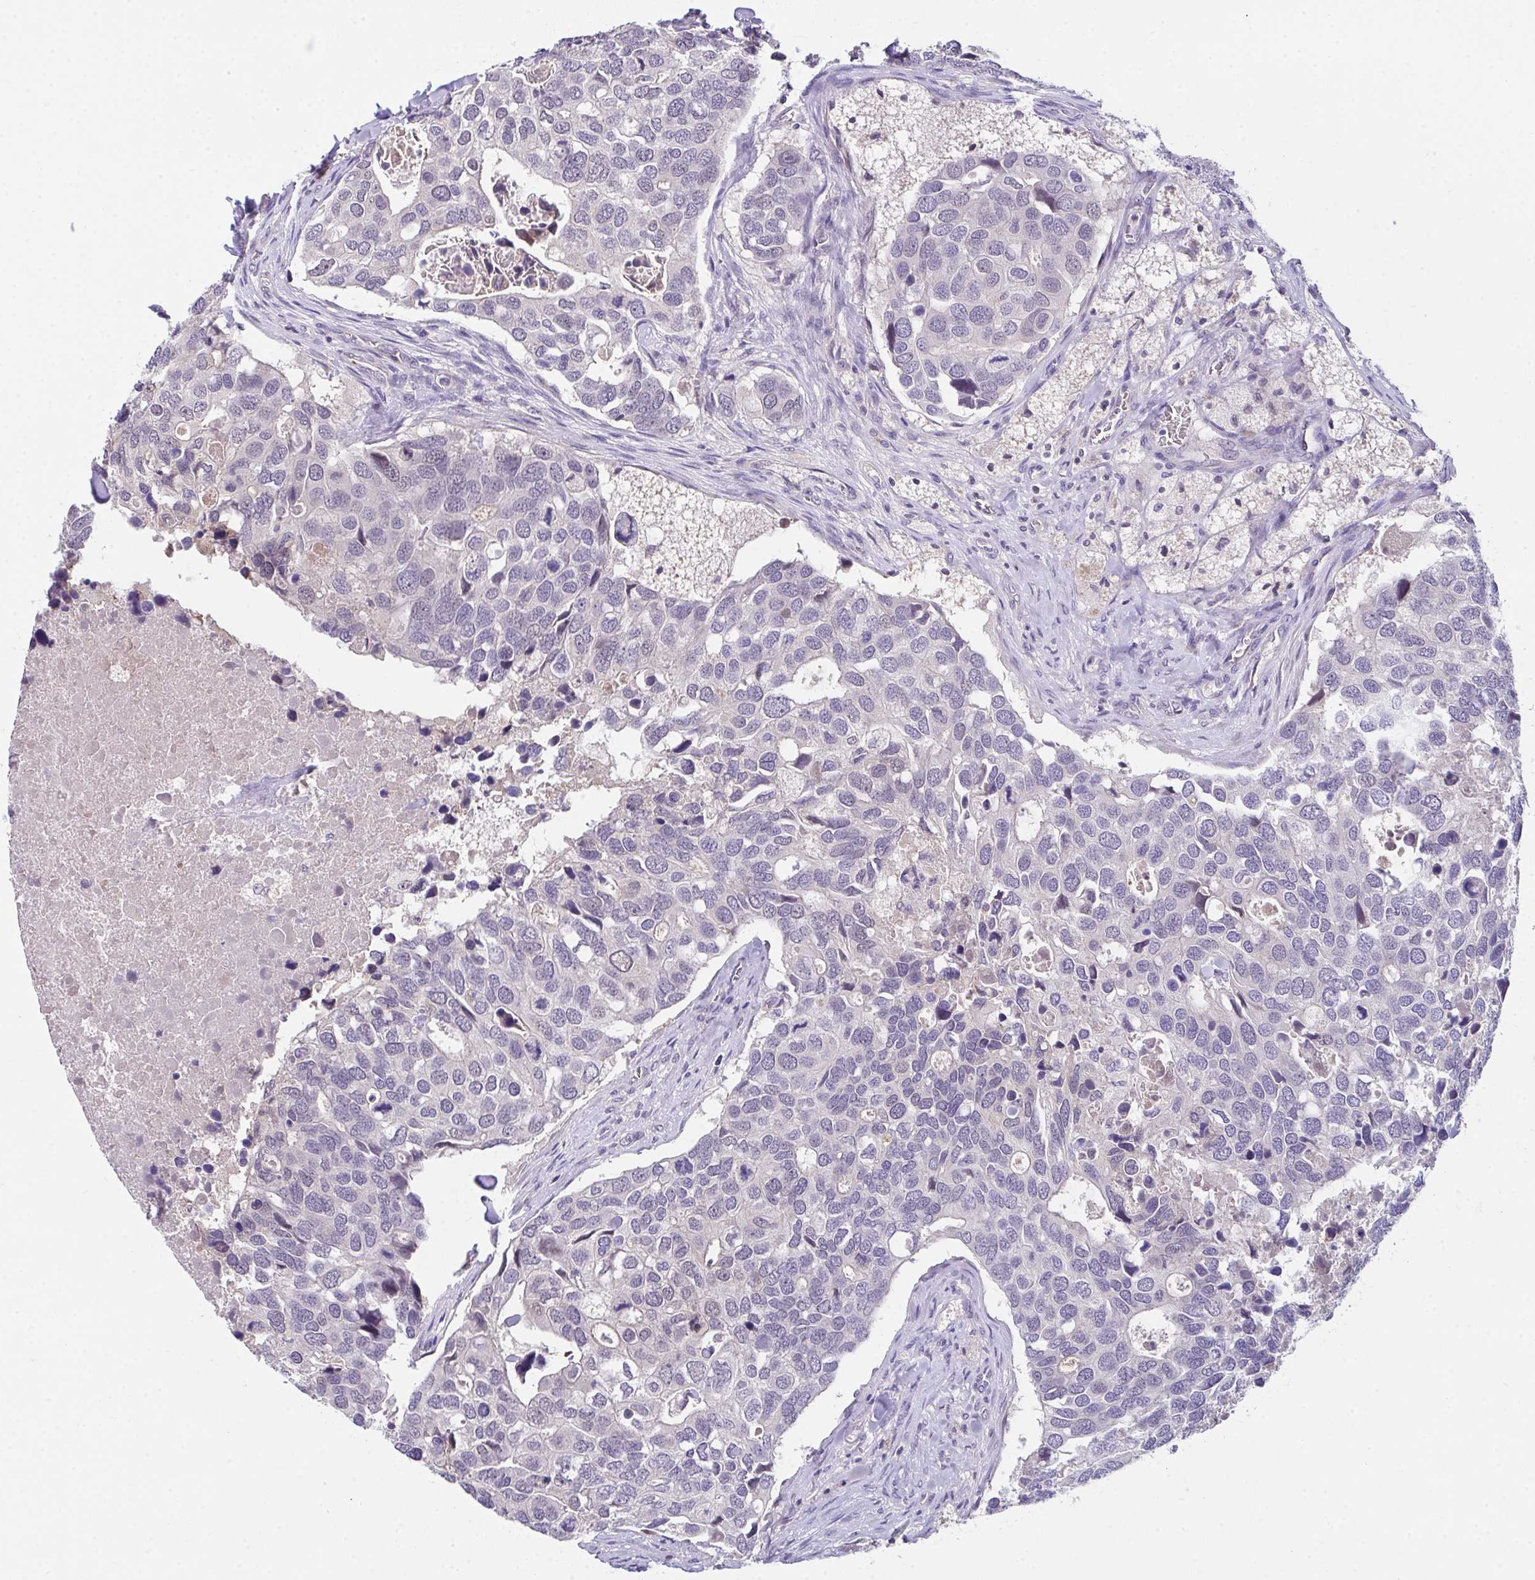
{"staining": {"intensity": "negative", "quantity": "none", "location": "none"}, "tissue": "breast cancer", "cell_type": "Tumor cells", "image_type": "cancer", "snomed": [{"axis": "morphology", "description": "Duct carcinoma"}, {"axis": "topography", "description": "Breast"}], "caption": "Immunohistochemical staining of breast infiltrating ductal carcinoma shows no significant staining in tumor cells.", "gene": "GLTPD2", "patient": {"sex": "female", "age": 83}}